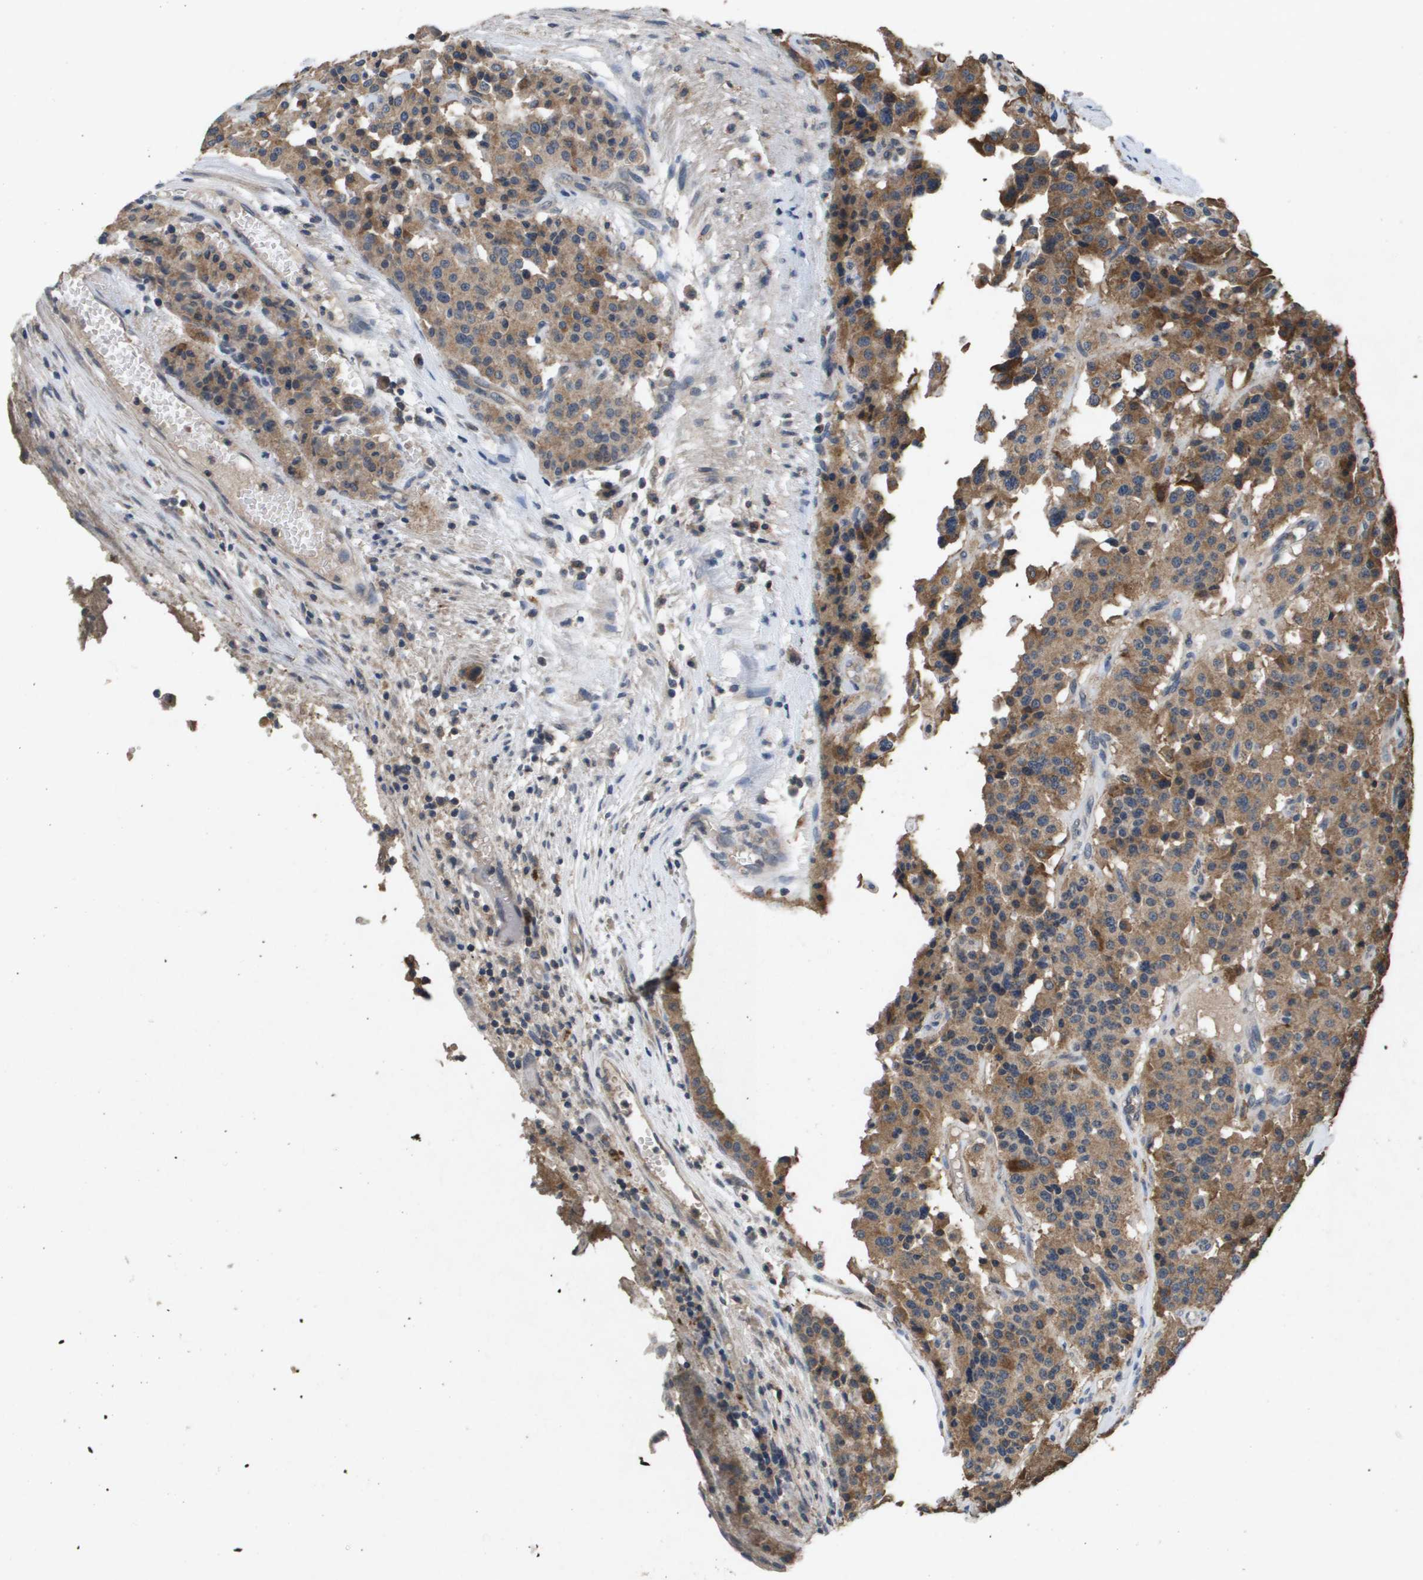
{"staining": {"intensity": "moderate", "quantity": ">75%", "location": "cytoplasmic/membranous"}, "tissue": "carcinoid", "cell_type": "Tumor cells", "image_type": "cancer", "snomed": [{"axis": "morphology", "description": "Carcinoid, malignant, NOS"}, {"axis": "topography", "description": "Lung"}], "caption": "A photomicrograph of human malignant carcinoid stained for a protein exhibits moderate cytoplasmic/membranous brown staining in tumor cells.", "gene": "PROC", "patient": {"sex": "male", "age": 30}}